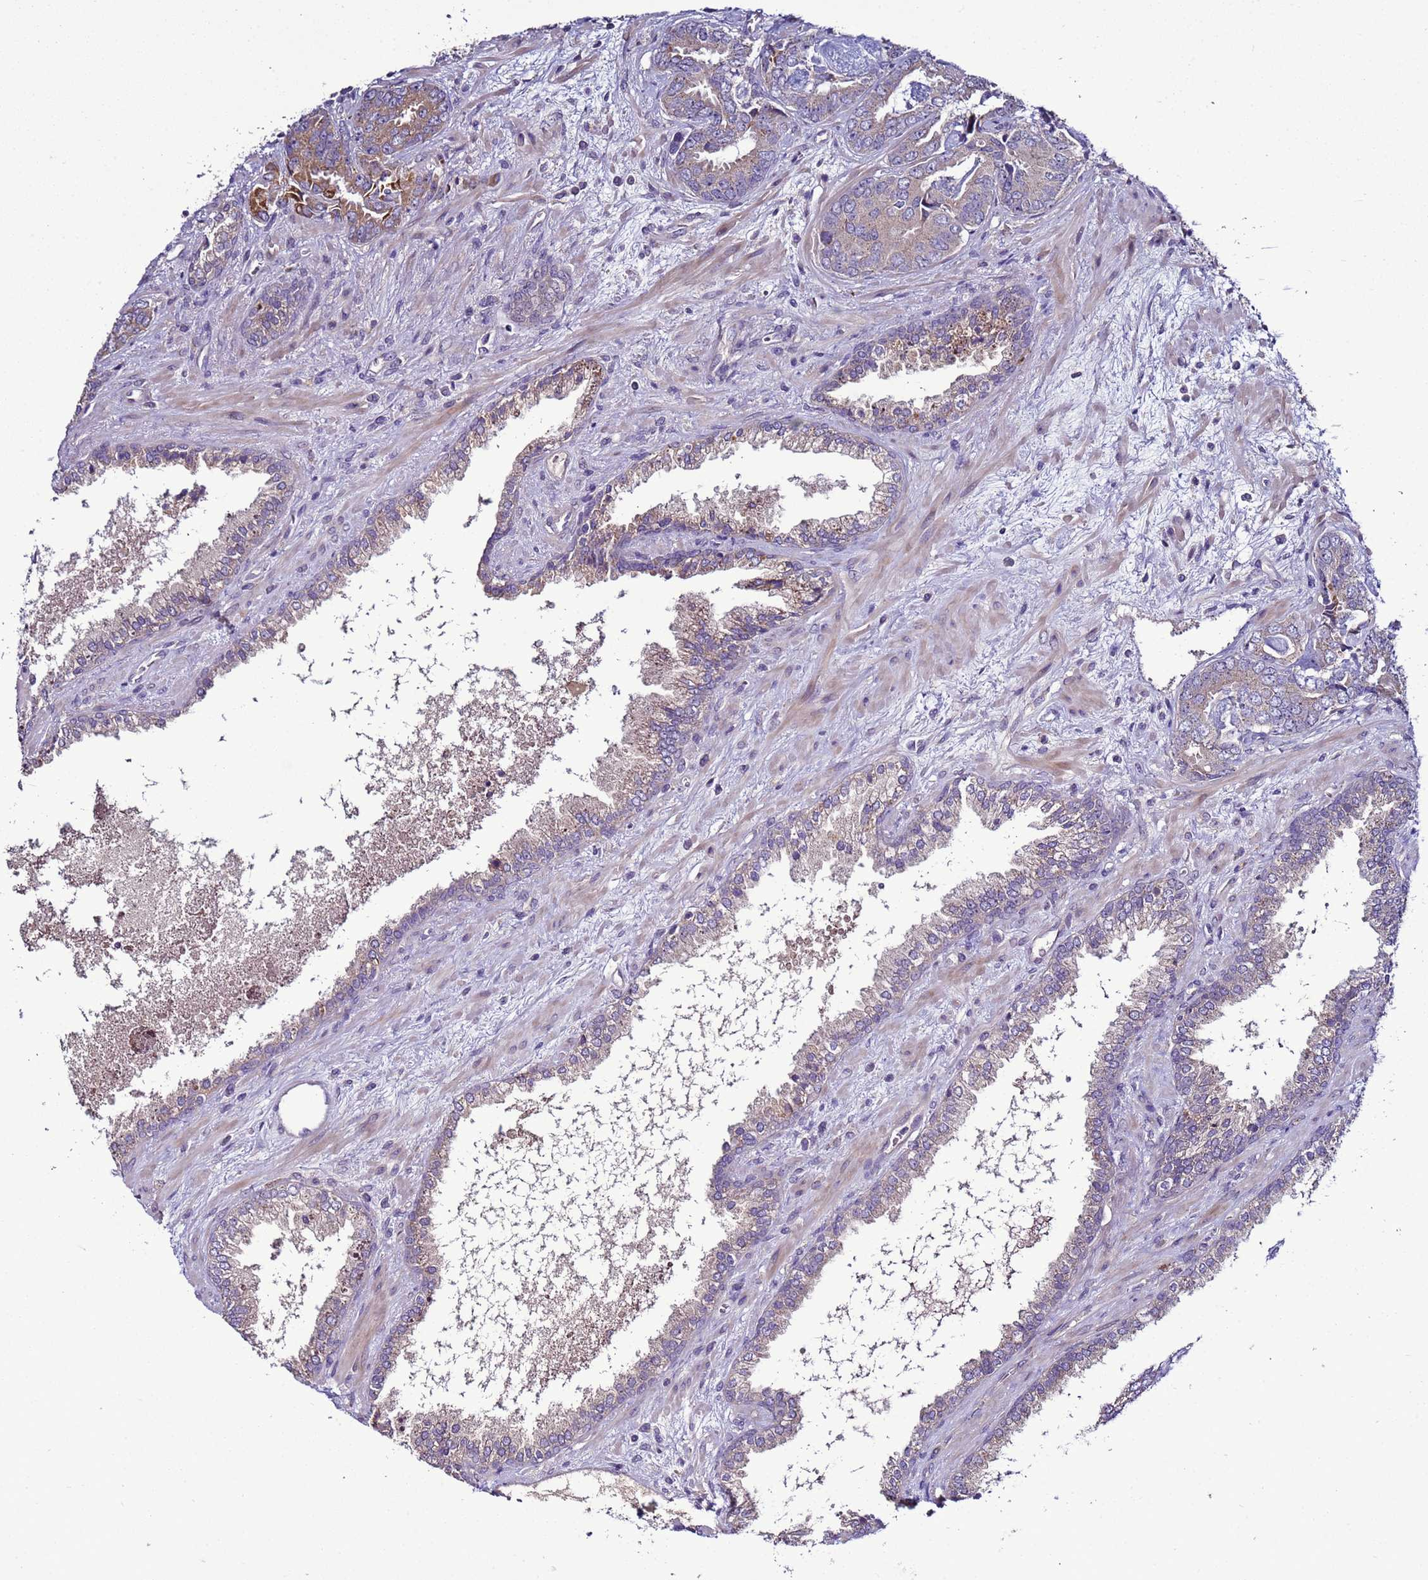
{"staining": {"intensity": "weak", "quantity": "<25%", "location": "cytoplasmic/membranous"}, "tissue": "prostate cancer", "cell_type": "Tumor cells", "image_type": "cancer", "snomed": [{"axis": "morphology", "description": "Adenocarcinoma, High grade"}, {"axis": "topography", "description": "Prostate"}], "caption": "Protein analysis of adenocarcinoma (high-grade) (prostate) displays no significant positivity in tumor cells.", "gene": "RABL2B", "patient": {"sex": "male", "age": 71}}